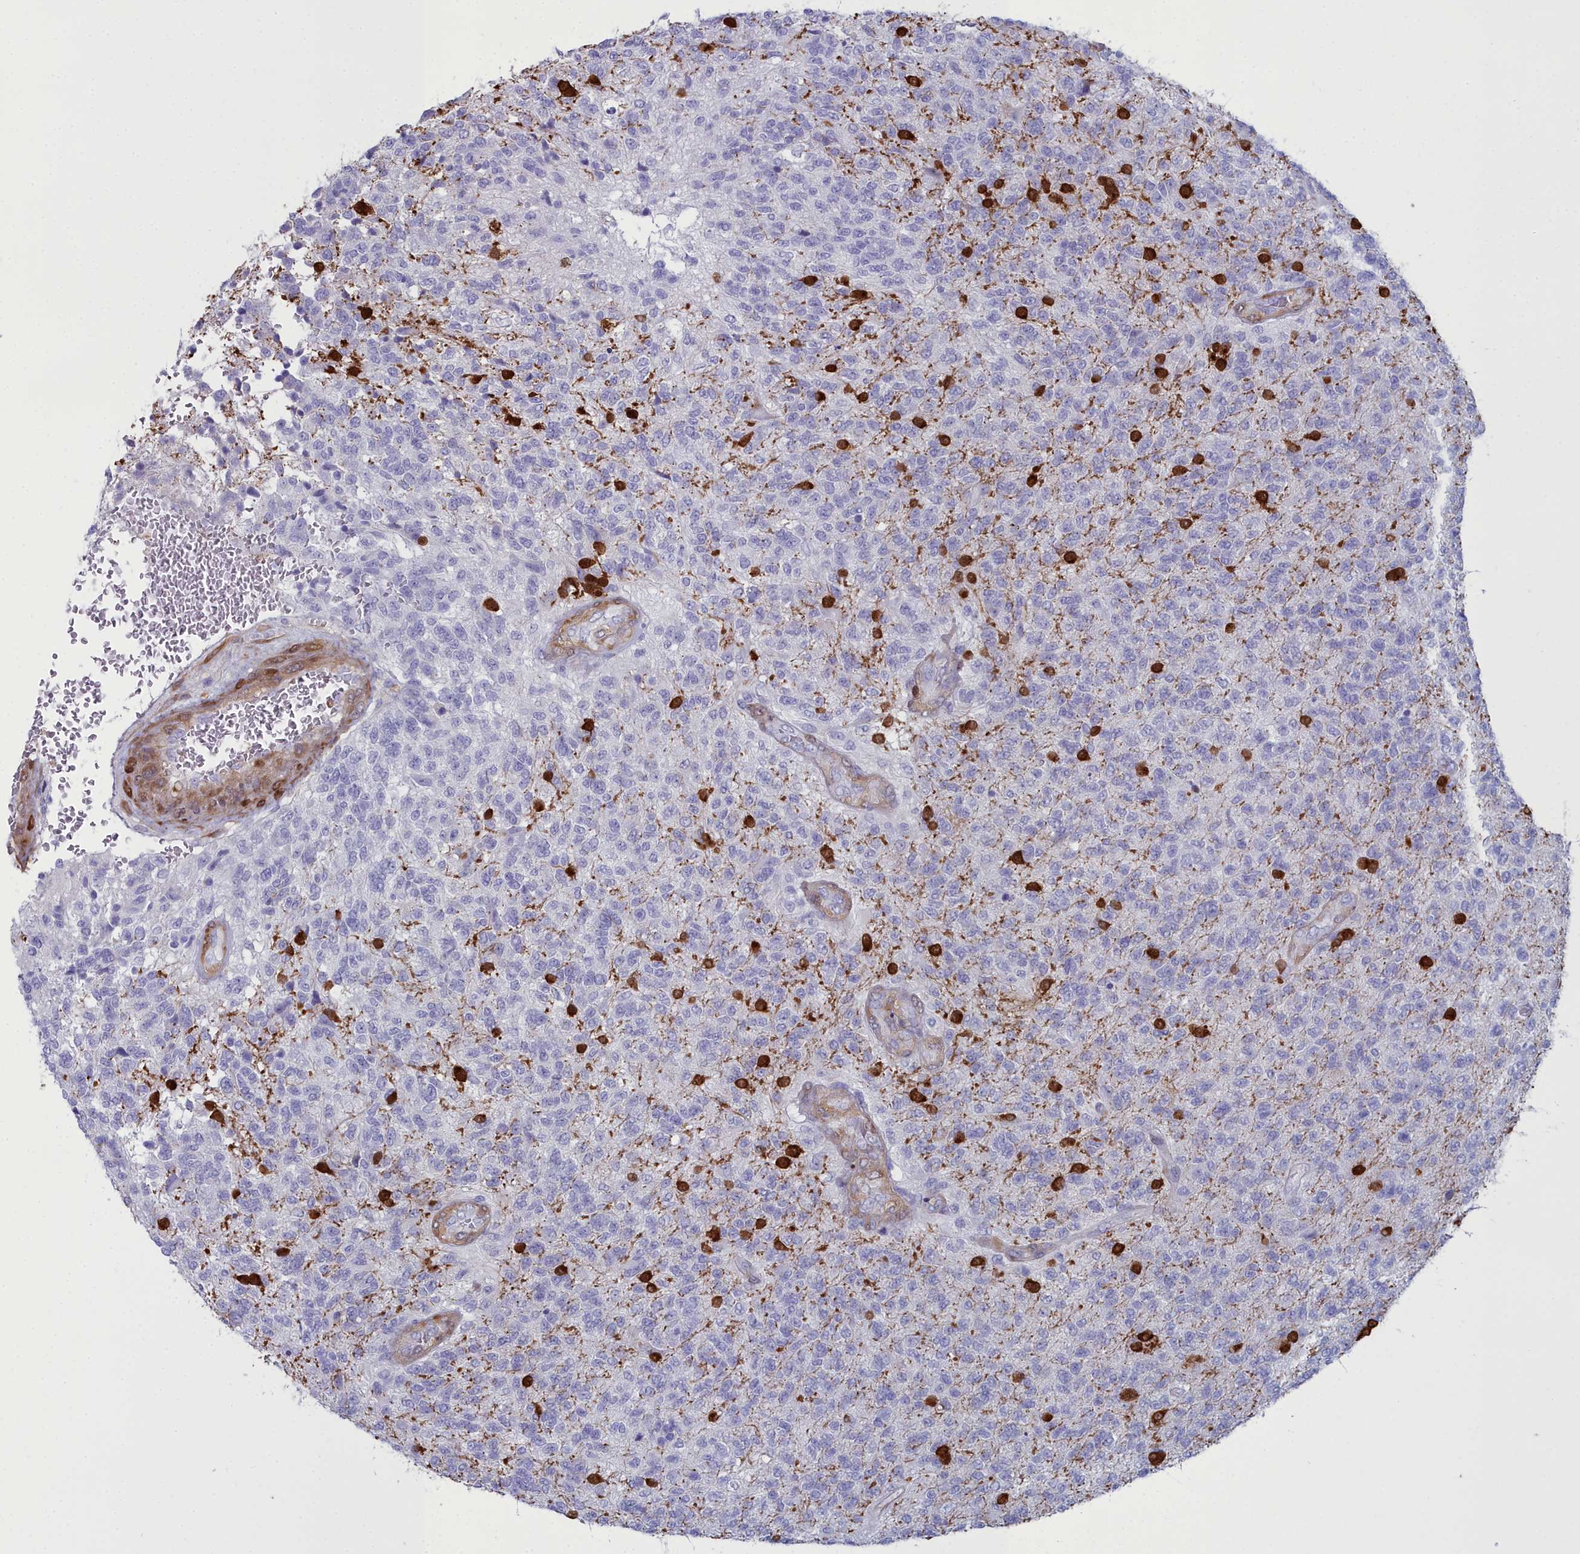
{"staining": {"intensity": "negative", "quantity": "none", "location": "none"}, "tissue": "glioma", "cell_type": "Tumor cells", "image_type": "cancer", "snomed": [{"axis": "morphology", "description": "Glioma, malignant, High grade"}, {"axis": "topography", "description": "Brain"}], "caption": "High power microscopy micrograph of an IHC image of malignant glioma (high-grade), revealing no significant positivity in tumor cells.", "gene": "PPP1R14A", "patient": {"sex": "male", "age": 56}}